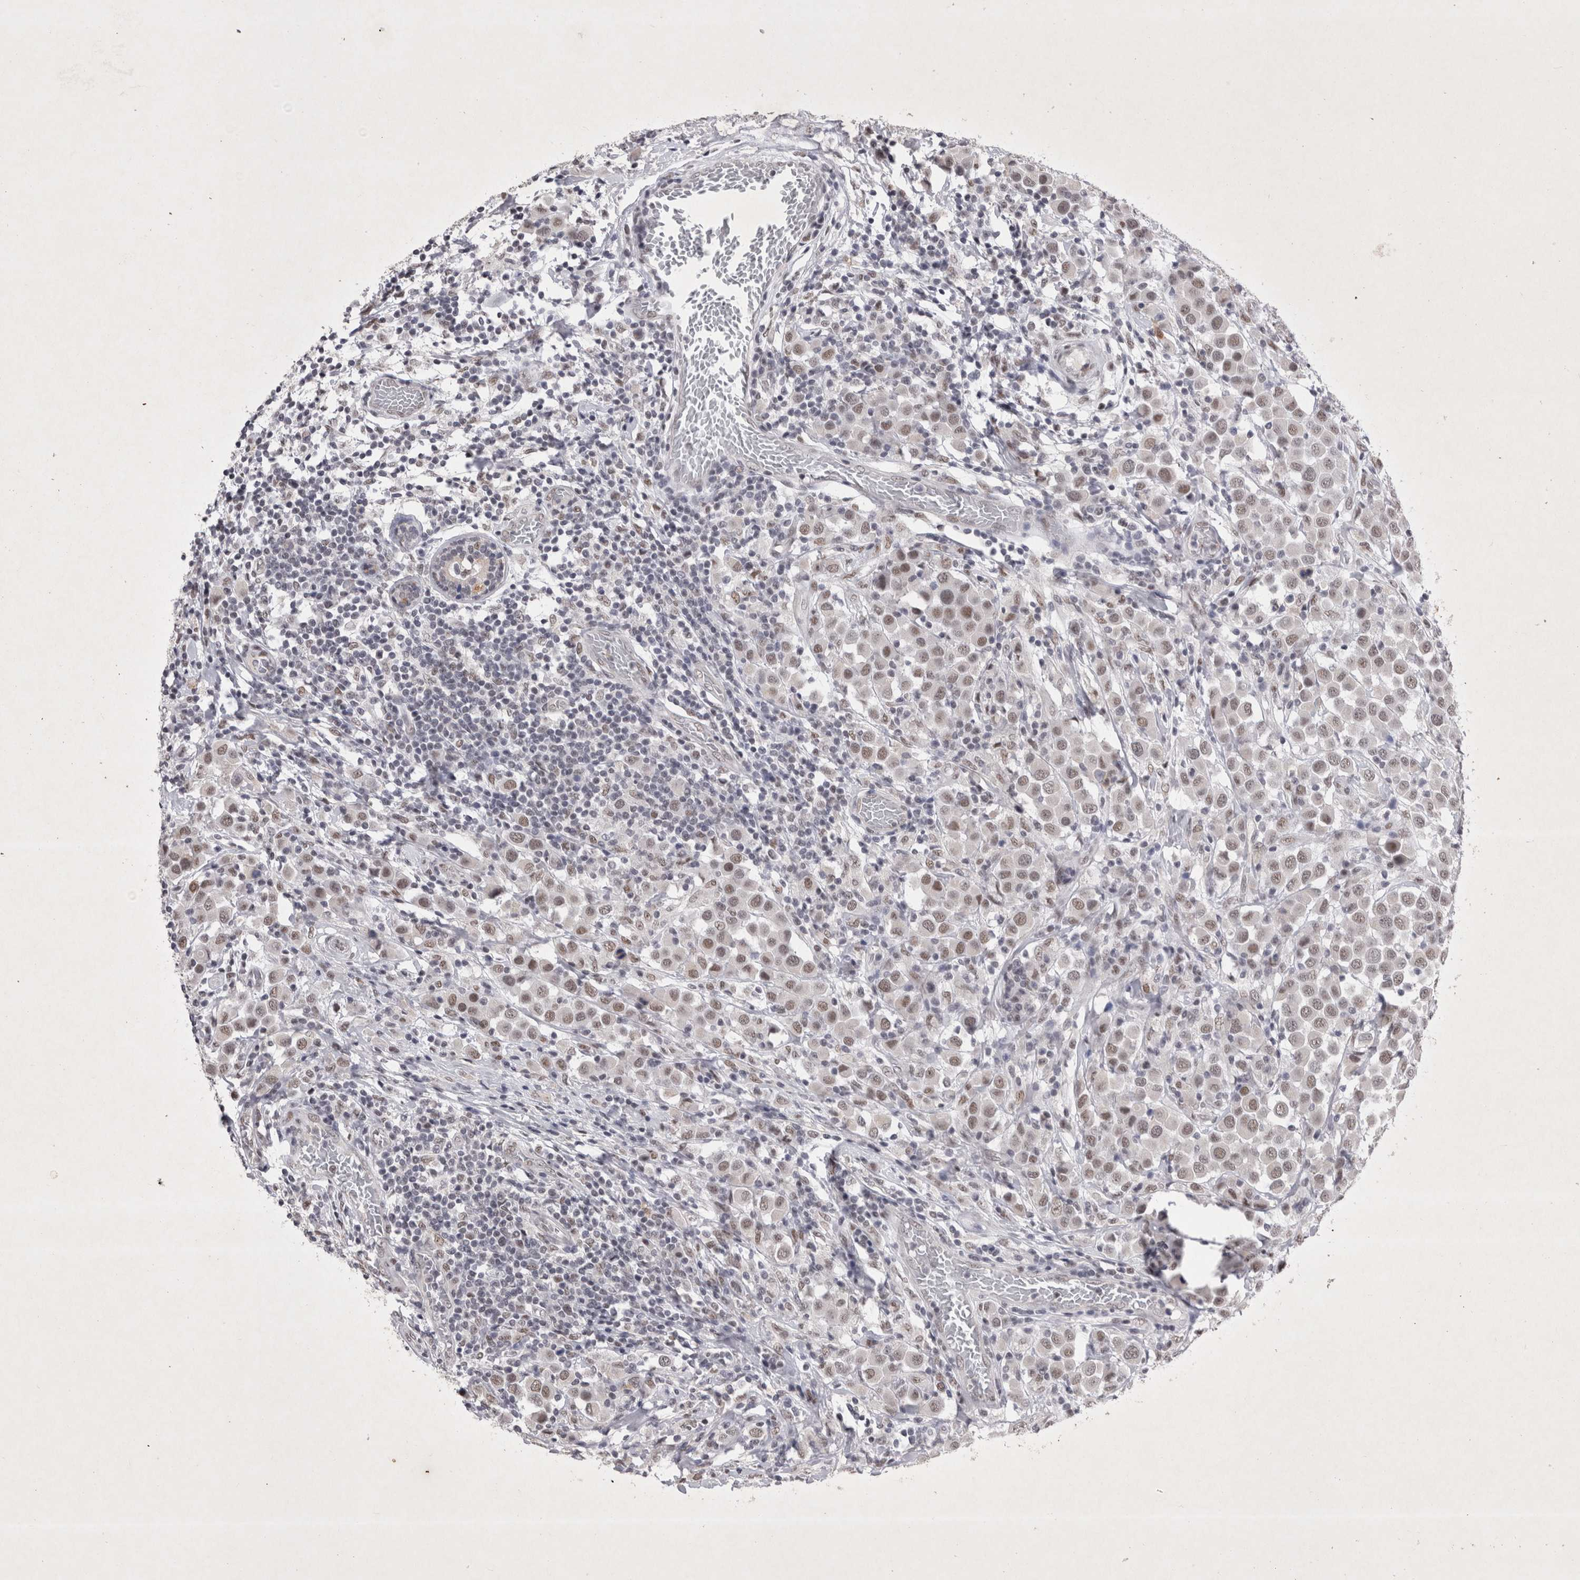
{"staining": {"intensity": "weak", "quantity": ">75%", "location": "nuclear"}, "tissue": "breast cancer", "cell_type": "Tumor cells", "image_type": "cancer", "snomed": [{"axis": "morphology", "description": "Duct carcinoma"}, {"axis": "topography", "description": "Breast"}], "caption": "IHC of breast cancer exhibits low levels of weak nuclear expression in approximately >75% of tumor cells. (Brightfield microscopy of DAB IHC at high magnification).", "gene": "RBM6", "patient": {"sex": "female", "age": 61}}